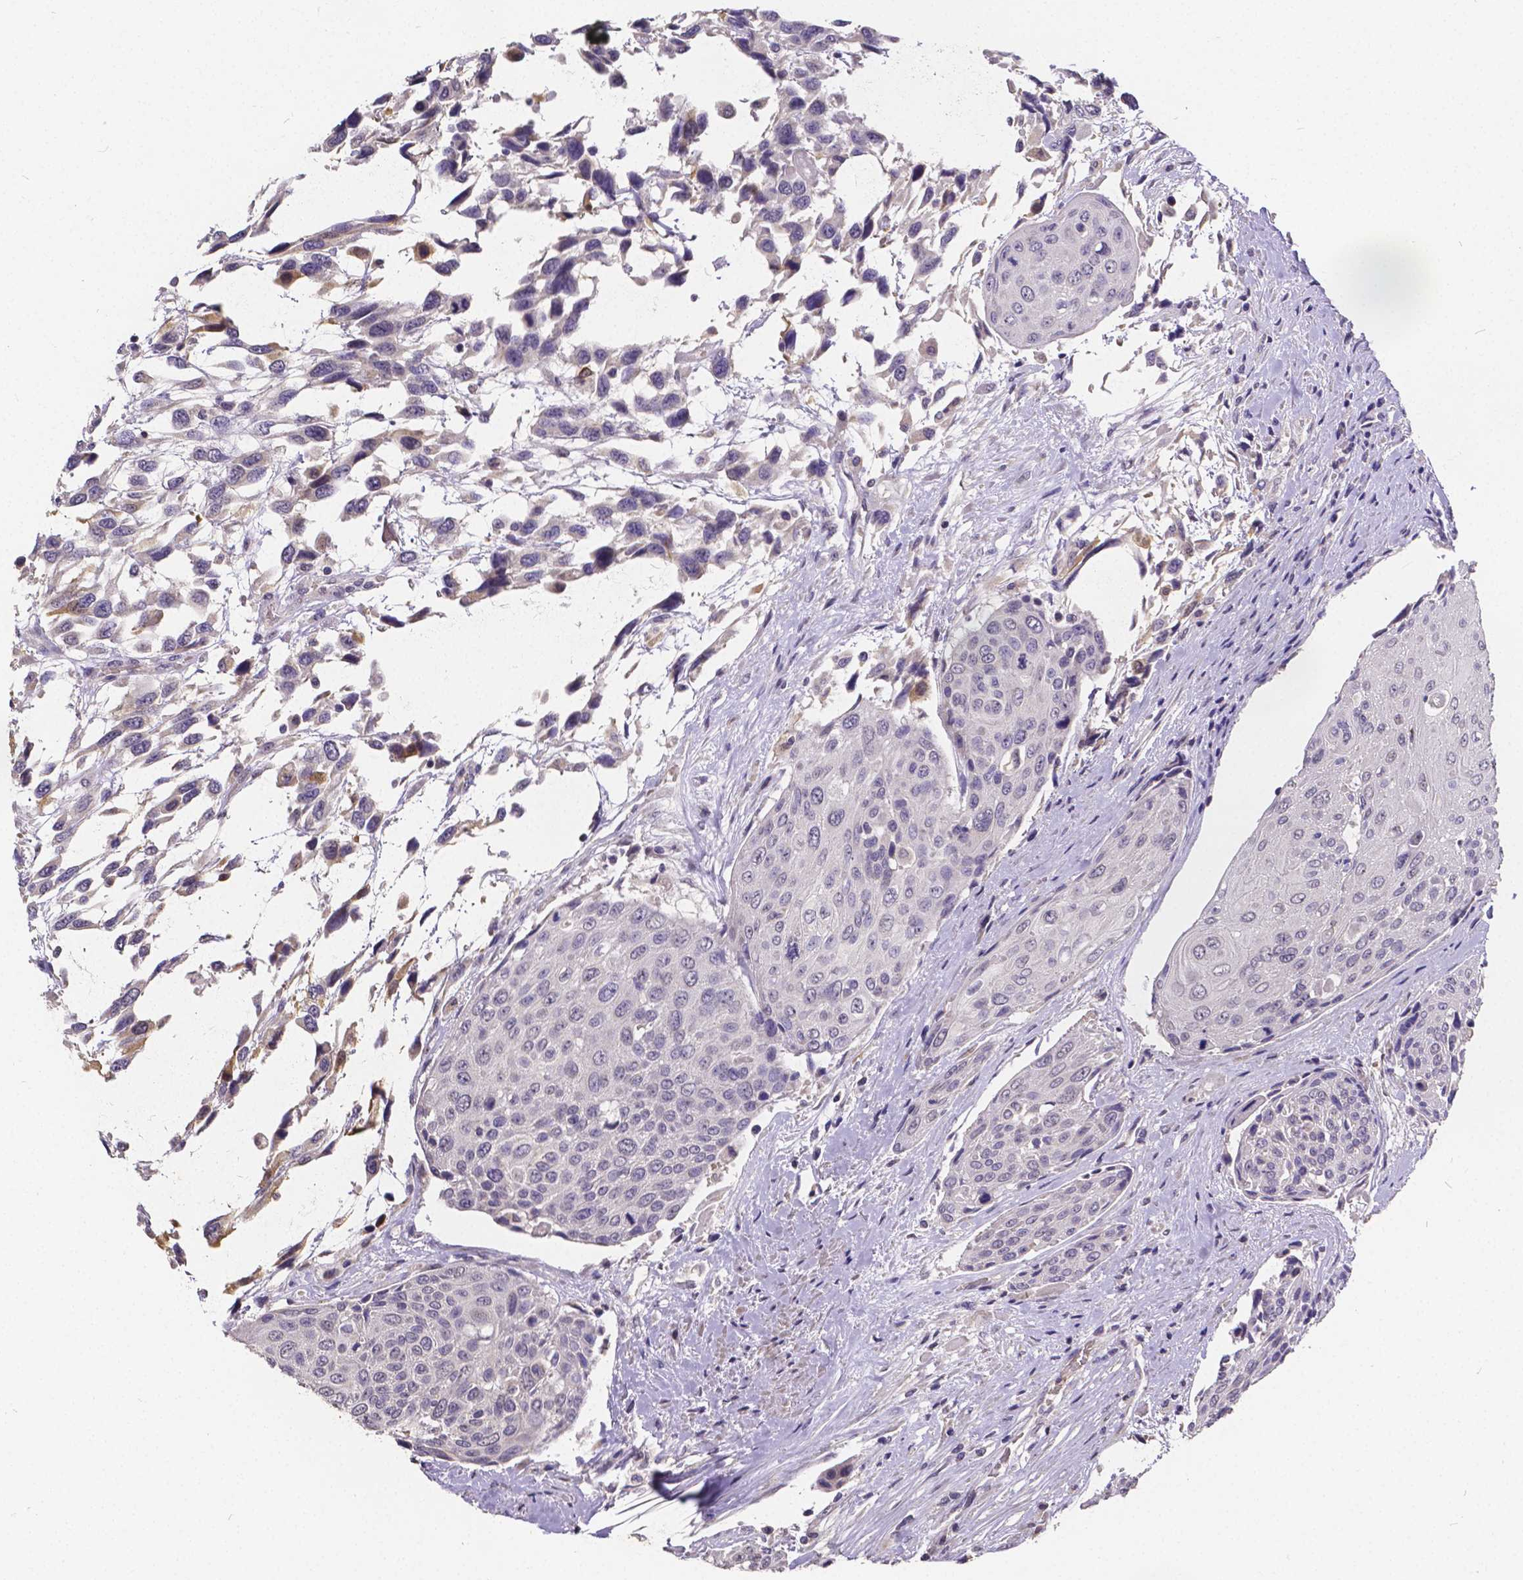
{"staining": {"intensity": "negative", "quantity": "none", "location": "none"}, "tissue": "urothelial cancer", "cell_type": "Tumor cells", "image_type": "cancer", "snomed": [{"axis": "morphology", "description": "Urothelial carcinoma, High grade"}, {"axis": "topography", "description": "Urinary bladder"}], "caption": "Tumor cells show no significant protein positivity in urothelial cancer.", "gene": "CTNNA2", "patient": {"sex": "female", "age": 70}}